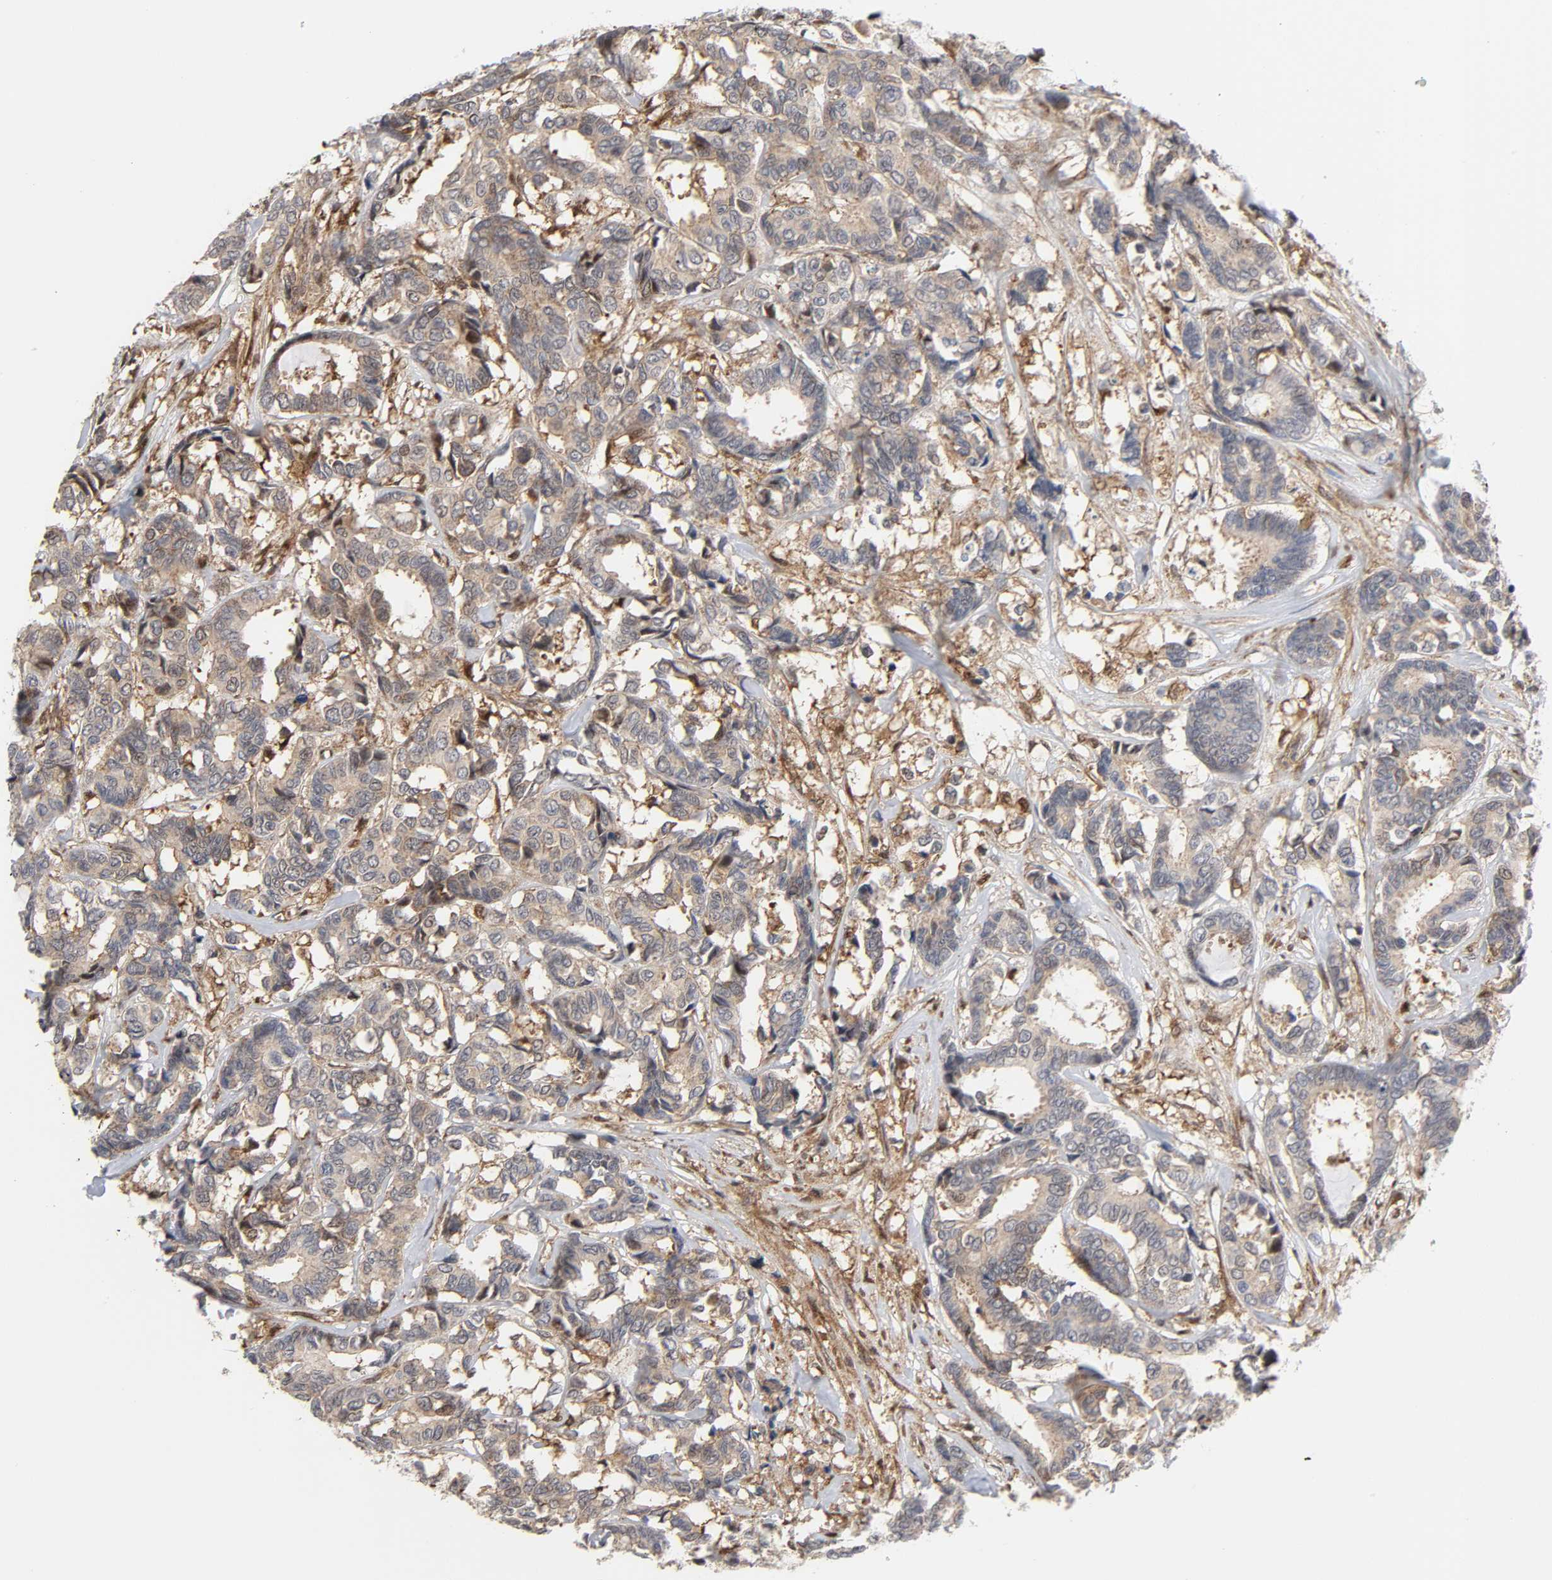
{"staining": {"intensity": "weak", "quantity": ">75%", "location": "cytoplasmic/membranous"}, "tissue": "breast cancer", "cell_type": "Tumor cells", "image_type": "cancer", "snomed": [{"axis": "morphology", "description": "Duct carcinoma"}, {"axis": "topography", "description": "Breast"}], "caption": "An immunohistochemistry histopathology image of tumor tissue is shown. Protein staining in brown highlights weak cytoplasmic/membranous positivity in invasive ductal carcinoma (breast) within tumor cells.", "gene": "MAPK1", "patient": {"sex": "female", "age": 87}}